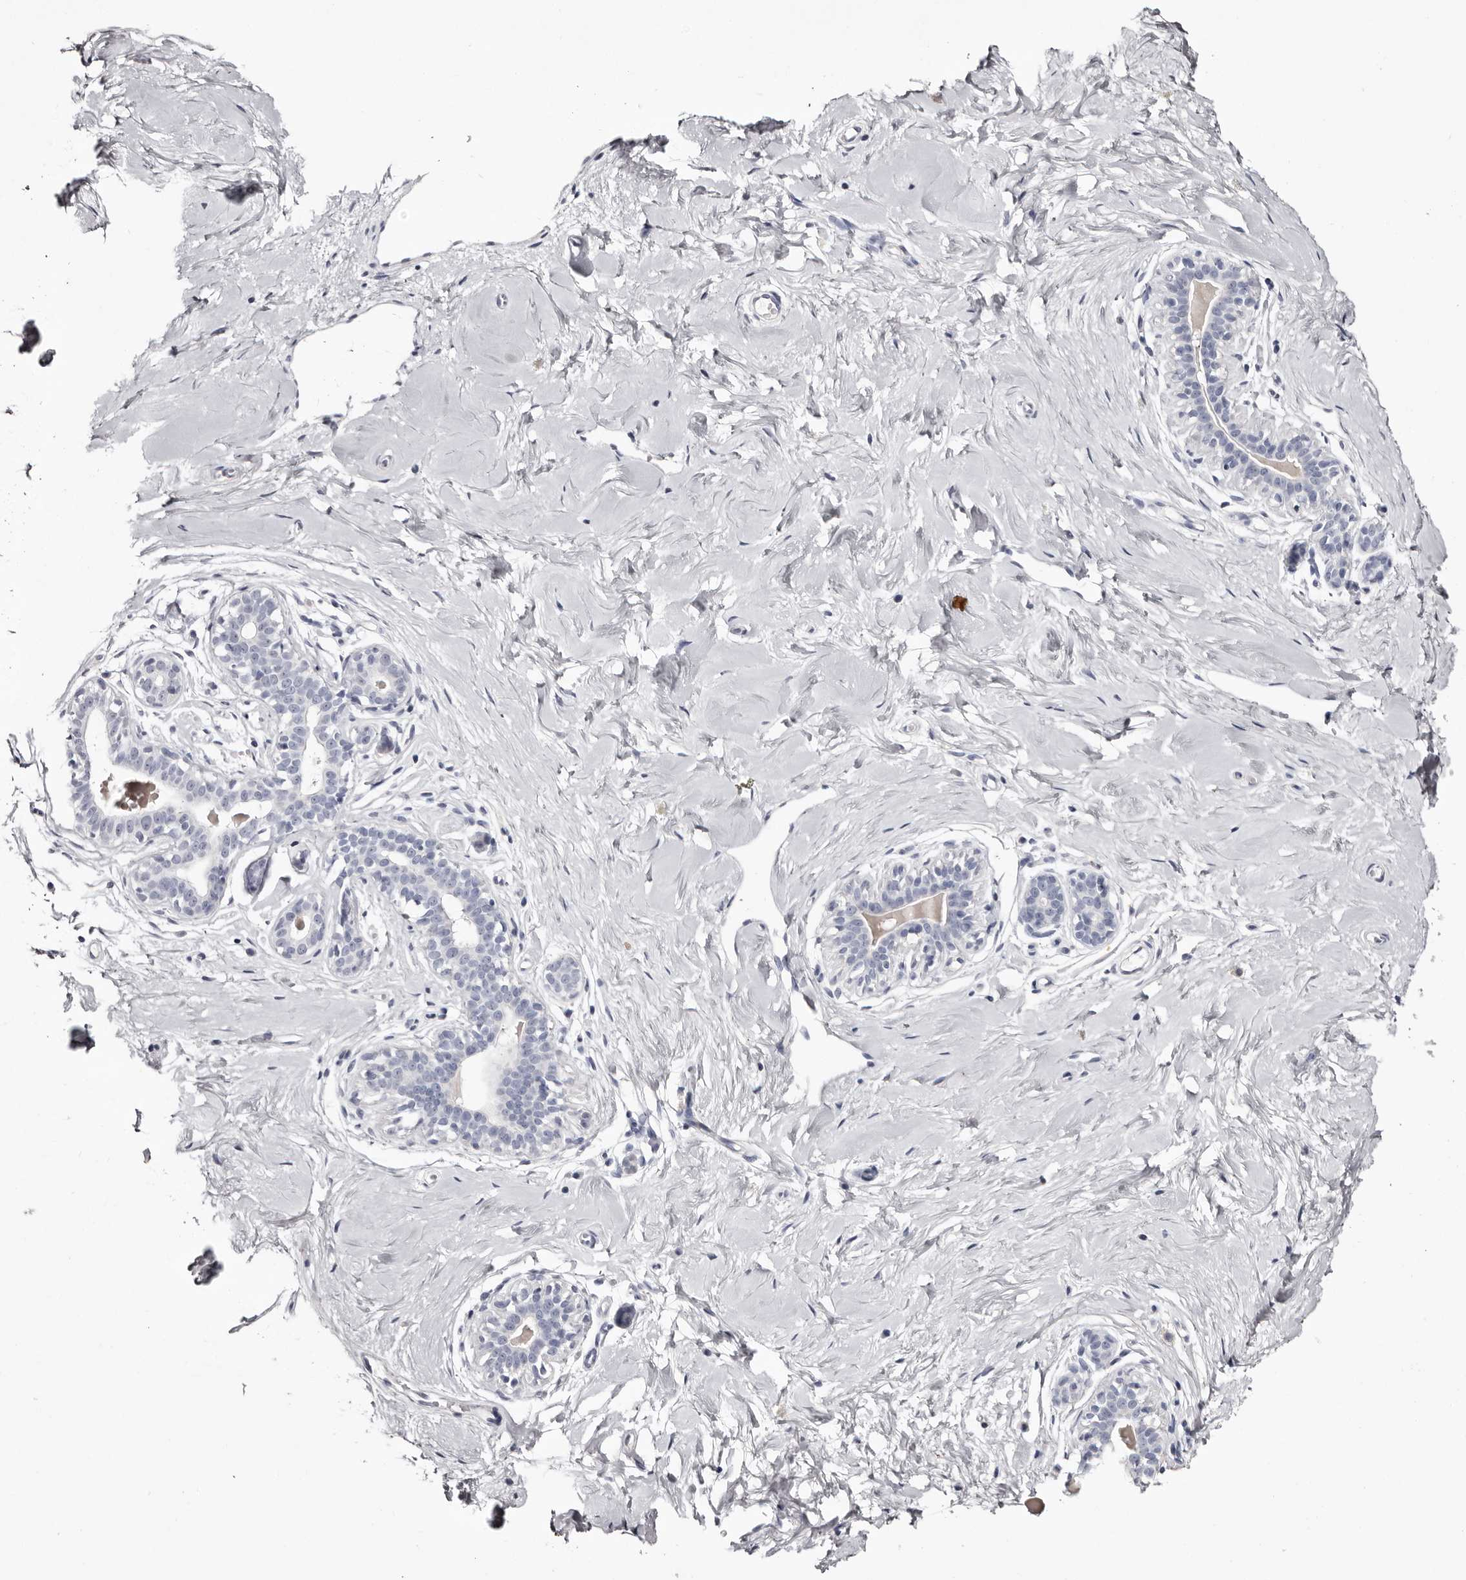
{"staining": {"intensity": "negative", "quantity": "none", "location": "none"}, "tissue": "breast", "cell_type": "Adipocytes", "image_type": "normal", "snomed": [{"axis": "morphology", "description": "Normal tissue, NOS"}, {"axis": "morphology", "description": "Adenoma, NOS"}, {"axis": "topography", "description": "Breast"}], "caption": "This is an immunohistochemistry image of unremarkable human breast. There is no staining in adipocytes.", "gene": "CA6", "patient": {"sex": "female", "age": 23}}